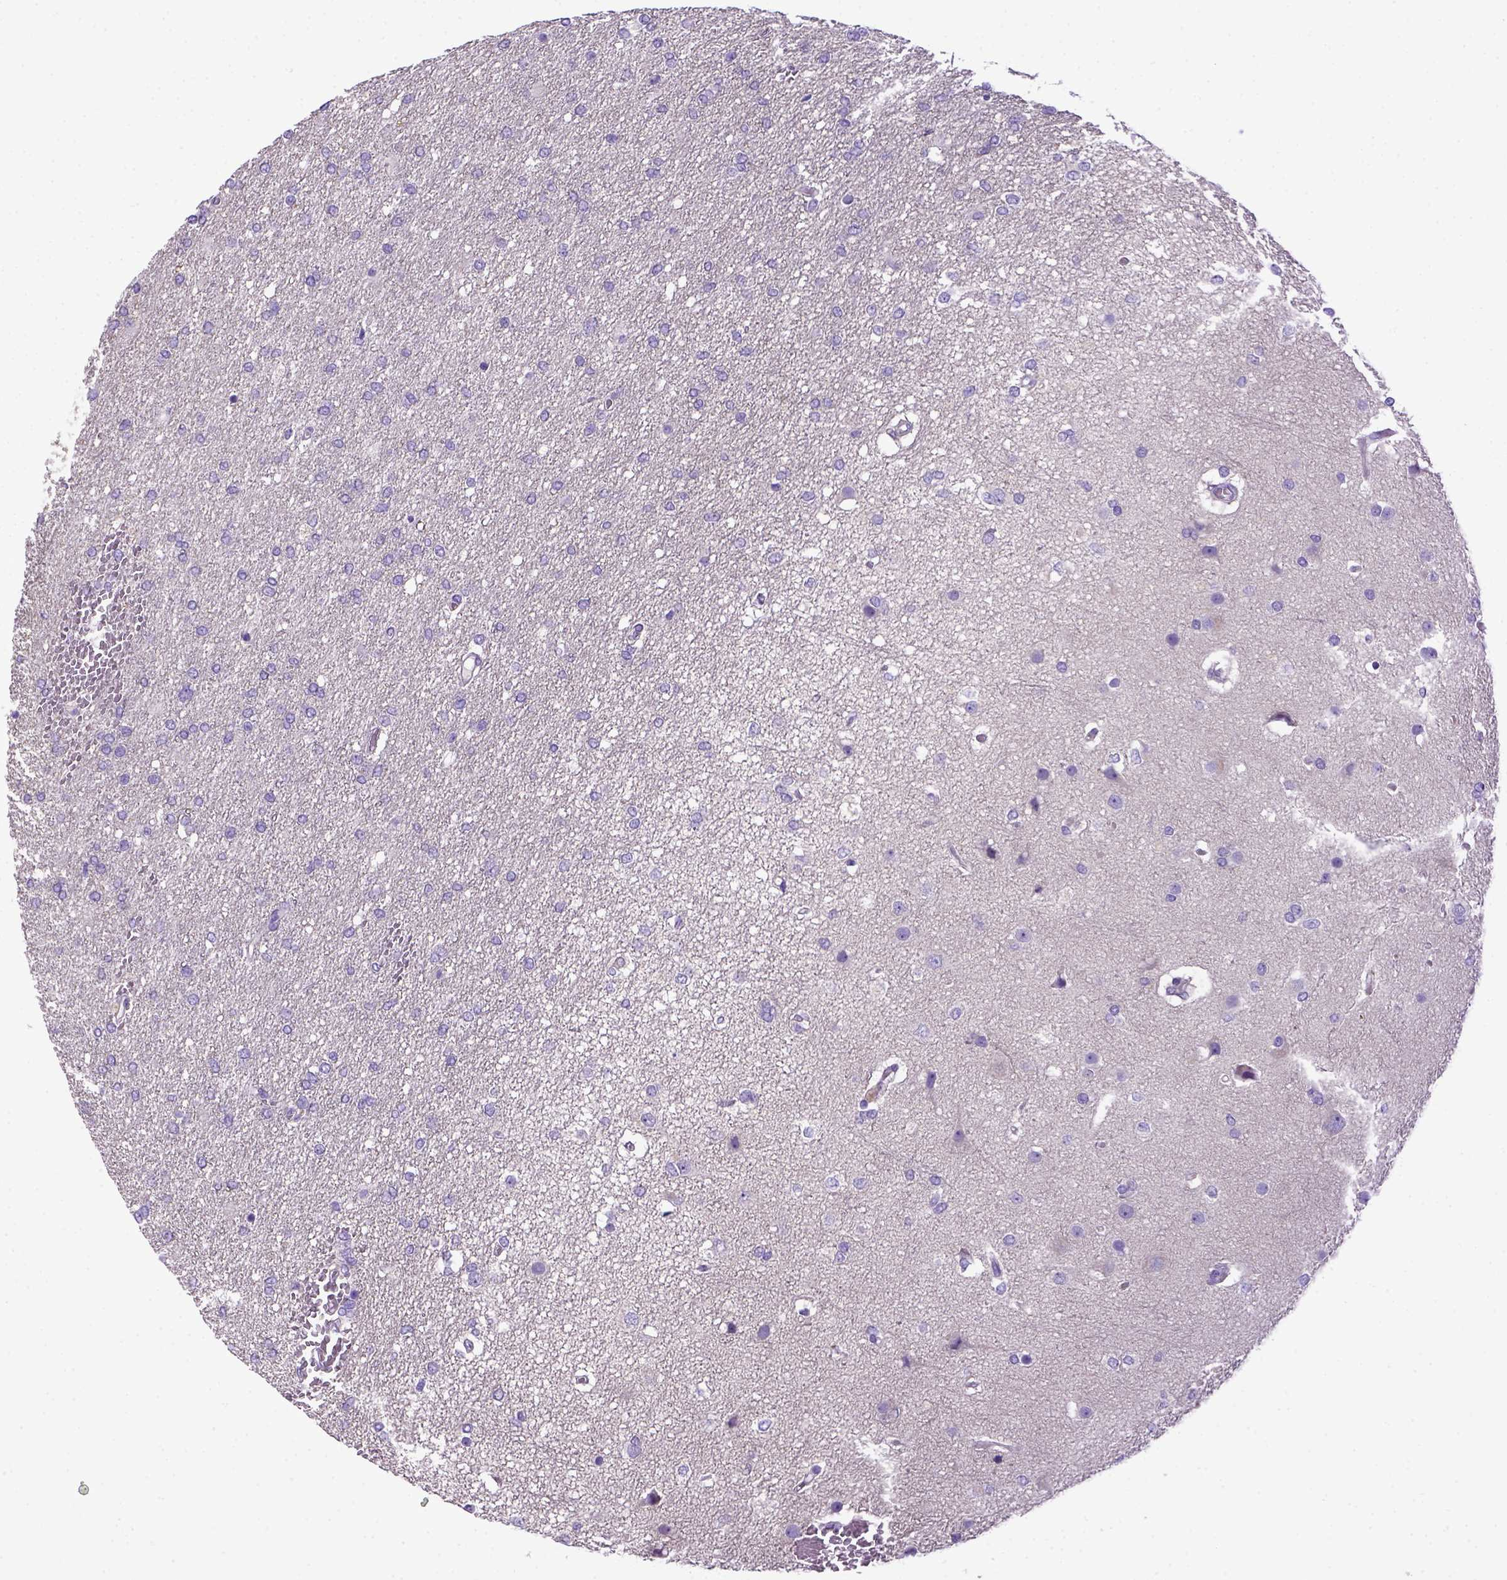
{"staining": {"intensity": "negative", "quantity": "none", "location": "none"}, "tissue": "glioma", "cell_type": "Tumor cells", "image_type": "cancer", "snomed": [{"axis": "morphology", "description": "Glioma, malignant, High grade"}, {"axis": "topography", "description": "Brain"}], "caption": "This is an IHC photomicrograph of human high-grade glioma (malignant). There is no staining in tumor cells.", "gene": "ADAM12", "patient": {"sex": "female", "age": 61}}